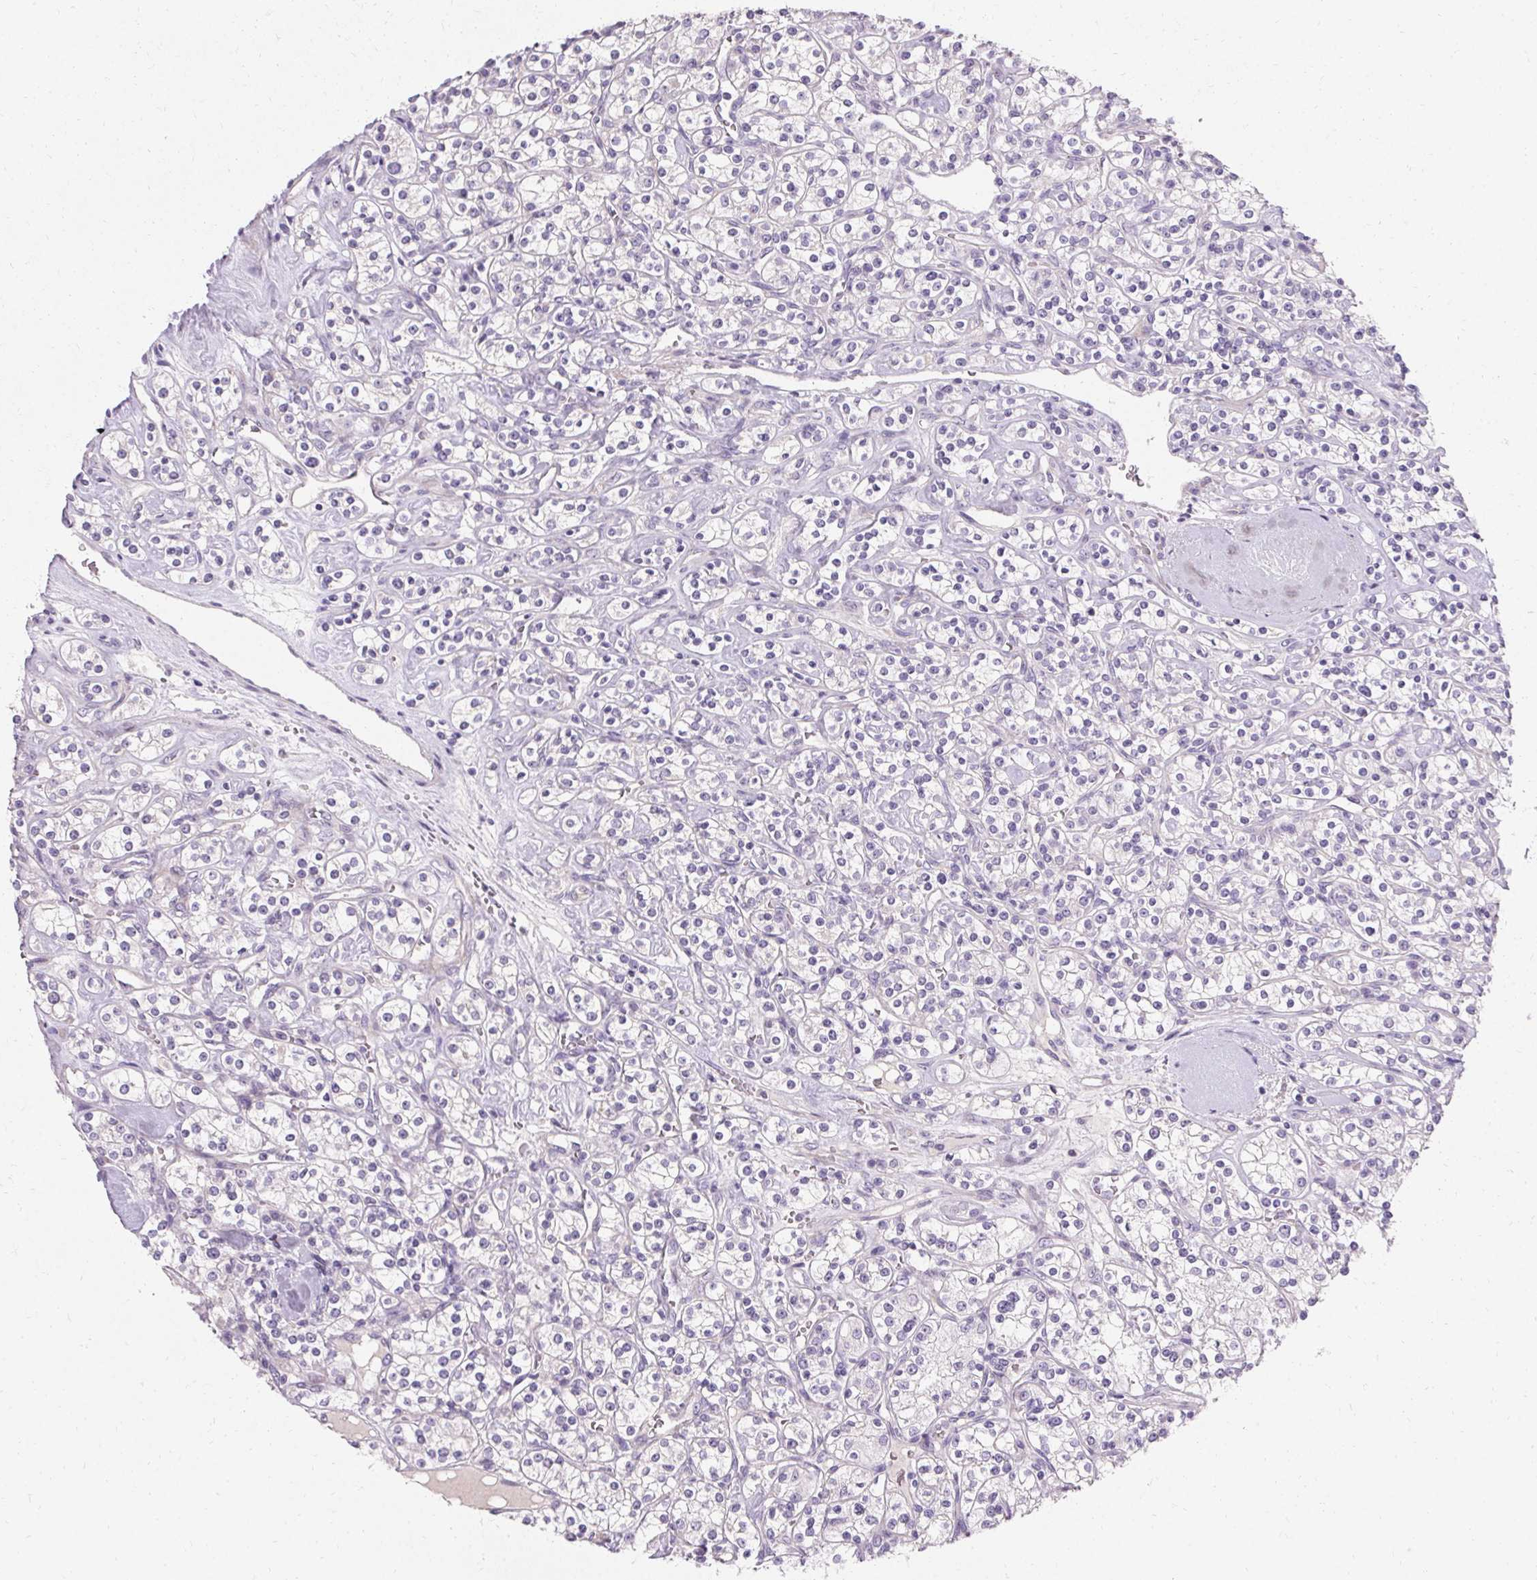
{"staining": {"intensity": "negative", "quantity": "none", "location": "none"}, "tissue": "renal cancer", "cell_type": "Tumor cells", "image_type": "cancer", "snomed": [{"axis": "morphology", "description": "Adenocarcinoma, NOS"}, {"axis": "topography", "description": "Kidney"}], "caption": "Immunohistochemical staining of renal adenocarcinoma displays no significant positivity in tumor cells.", "gene": "TRIP13", "patient": {"sex": "male", "age": 77}}